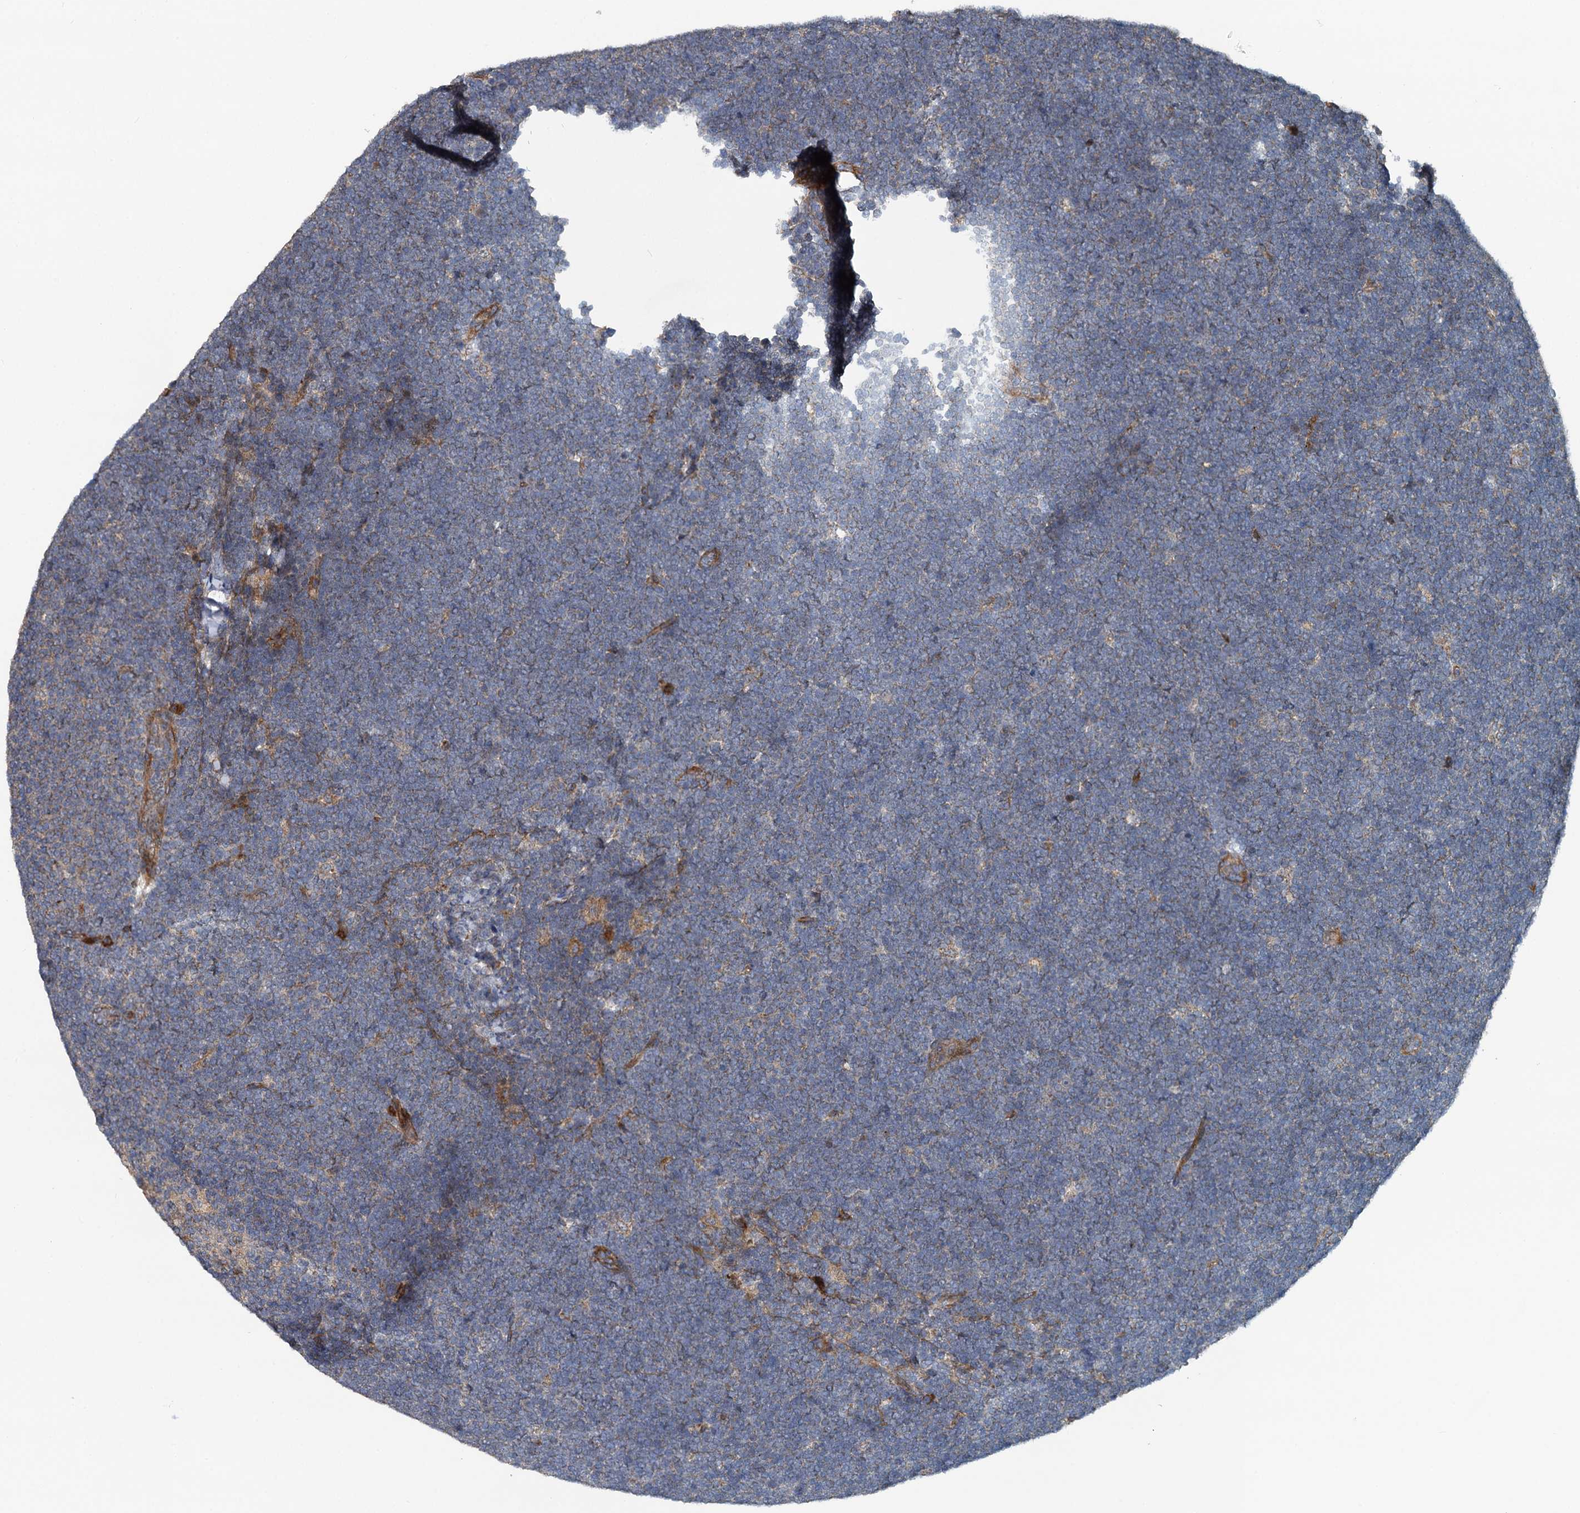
{"staining": {"intensity": "negative", "quantity": "none", "location": "none"}, "tissue": "lymphoma", "cell_type": "Tumor cells", "image_type": "cancer", "snomed": [{"axis": "morphology", "description": "Malignant lymphoma, non-Hodgkin's type, High grade"}, {"axis": "topography", "description": "Lymph node"}], "caption": "Malignant lymphoma, non-Hodgkin's type (high-grade) stained for a protein using IHC reveals no staining tumor cells.", "gene": "LRRK2", "patient": {"sex": "male", "age": 13}}